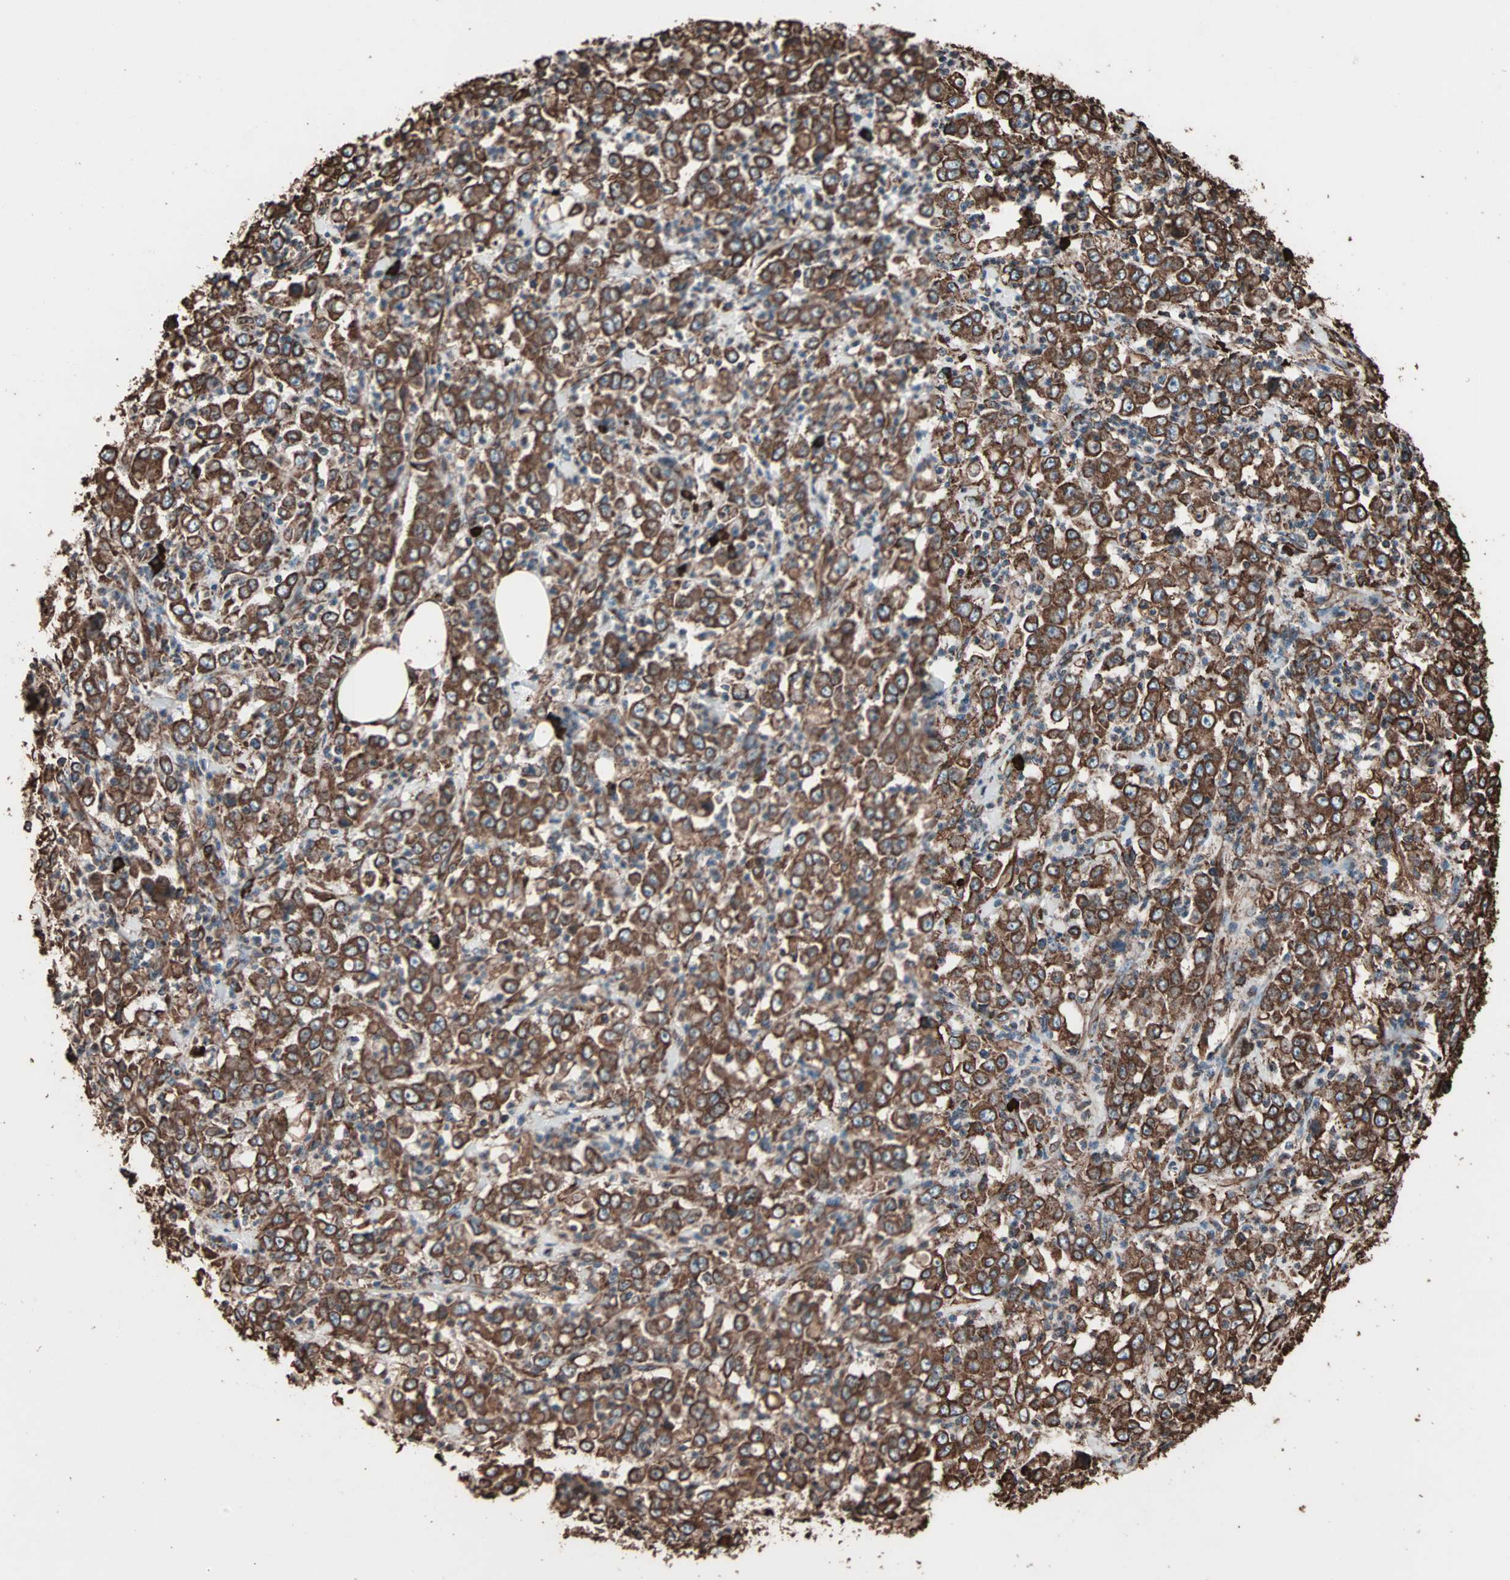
{"staining": {"intensity": "strong", "quantity": ">75%", "location": "cytoplasmic/membranous"}, "tissue": "stomach cancer", "cell_type": "Tumor cells", "image_type": "cancer", "snomed": [{"axis": "morphology", "description": "Adenocarcinoma, NOS"}, {"axis": "topography", "description": "Stomach, lower"}], "caption": "A brown stain shows strong cytoplasmic/membranous staining of a protein in human stomach cancer (adenocarcinoma) tumor cells.", "gene": "HSP90B1", "patient": {"sex": "female", "age": 71}}